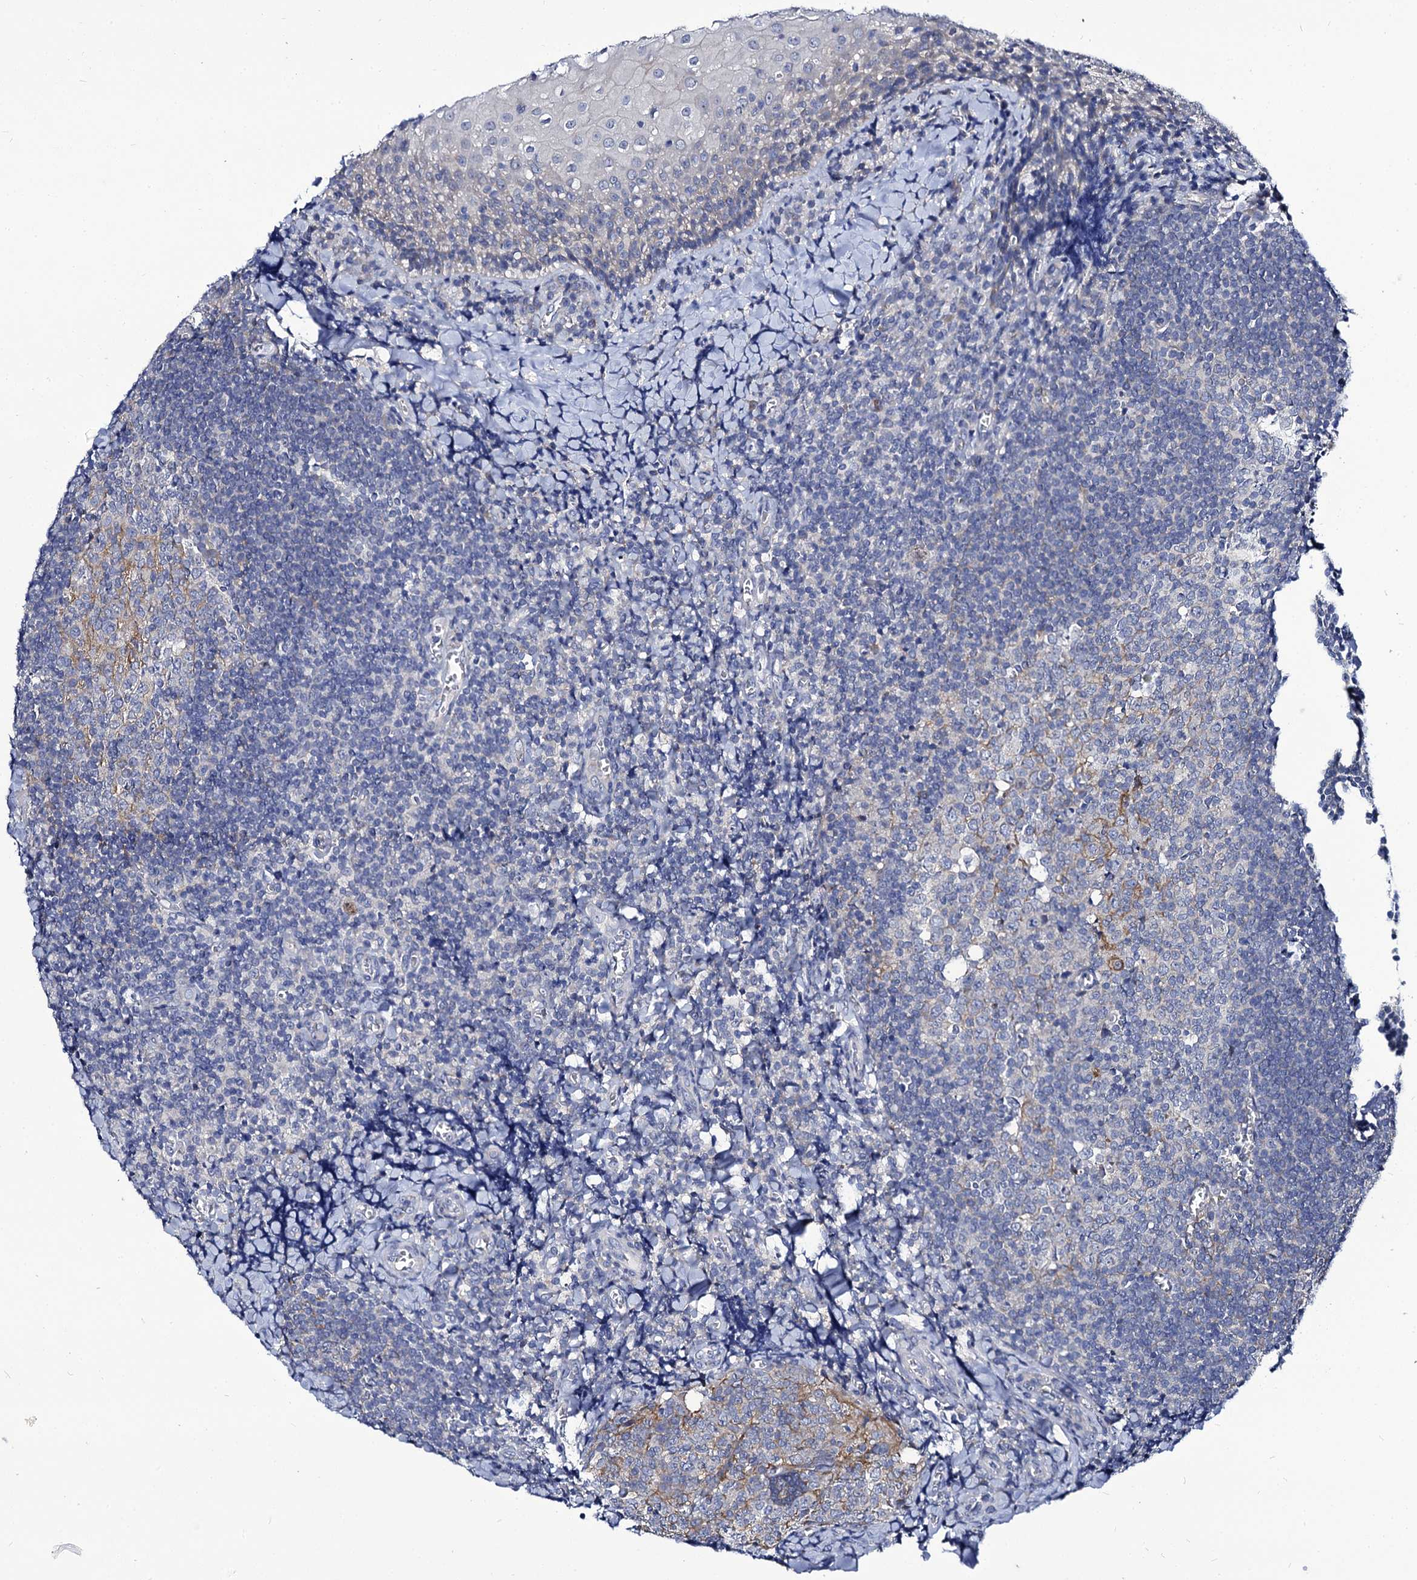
{"staining": {"intensity": "negative", "quantity": "none", "location": "none"}, "tissue": "tonsil", "cell_type": "Germinal center cells", "image_type": "normal", "snomed": [{"axis": "morphology", "description": "Normal tissue, NOS"}, {"axis": "topography", "description": "Tonsil"}], "caption": "This is a photomicrograph of immunohistochemistry staining of normal tonsil, which shows no positivity in germinal center cells.", "gene": "PANX2", "patient": {"sex": "male", "age": 27}}